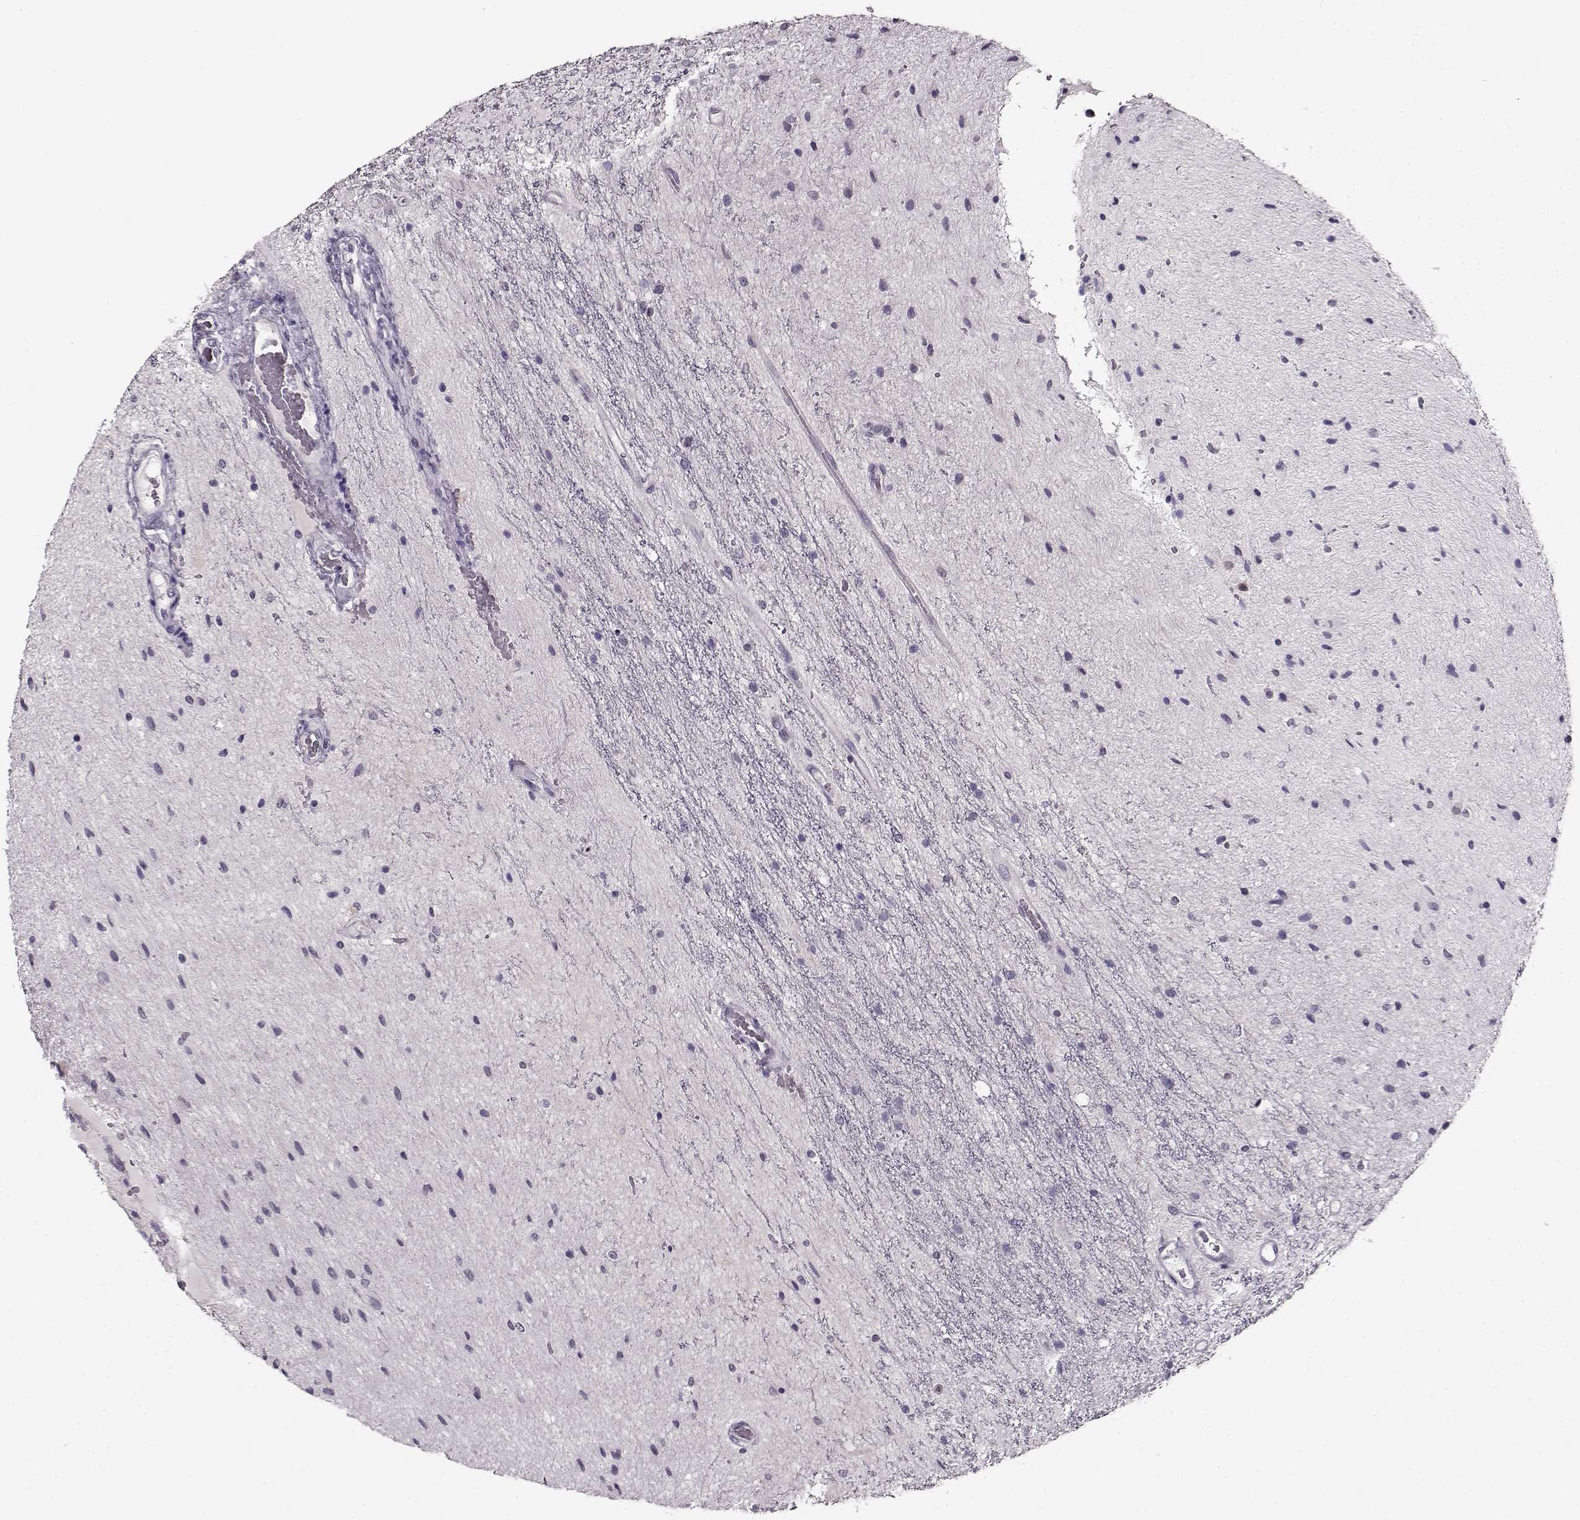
{"staining": {"intensity": "negative", "quantity": "none", "location": "none"}, "tissue": "glioma", "cell_type": "Tumor cells", "image_type": "cancer", "snomed": [{"axis": "morphology", "description": "Glioma, malignant, Low grade"}, {"axis": "topography", "description": "Cerebellum"}], "caption": "Photomicrograph shows no significant protein positivity in tumor cells of malignant glioma (low-grade).", "gene": "RP1L1", "patient": {"sex": "female", "age": 14}}